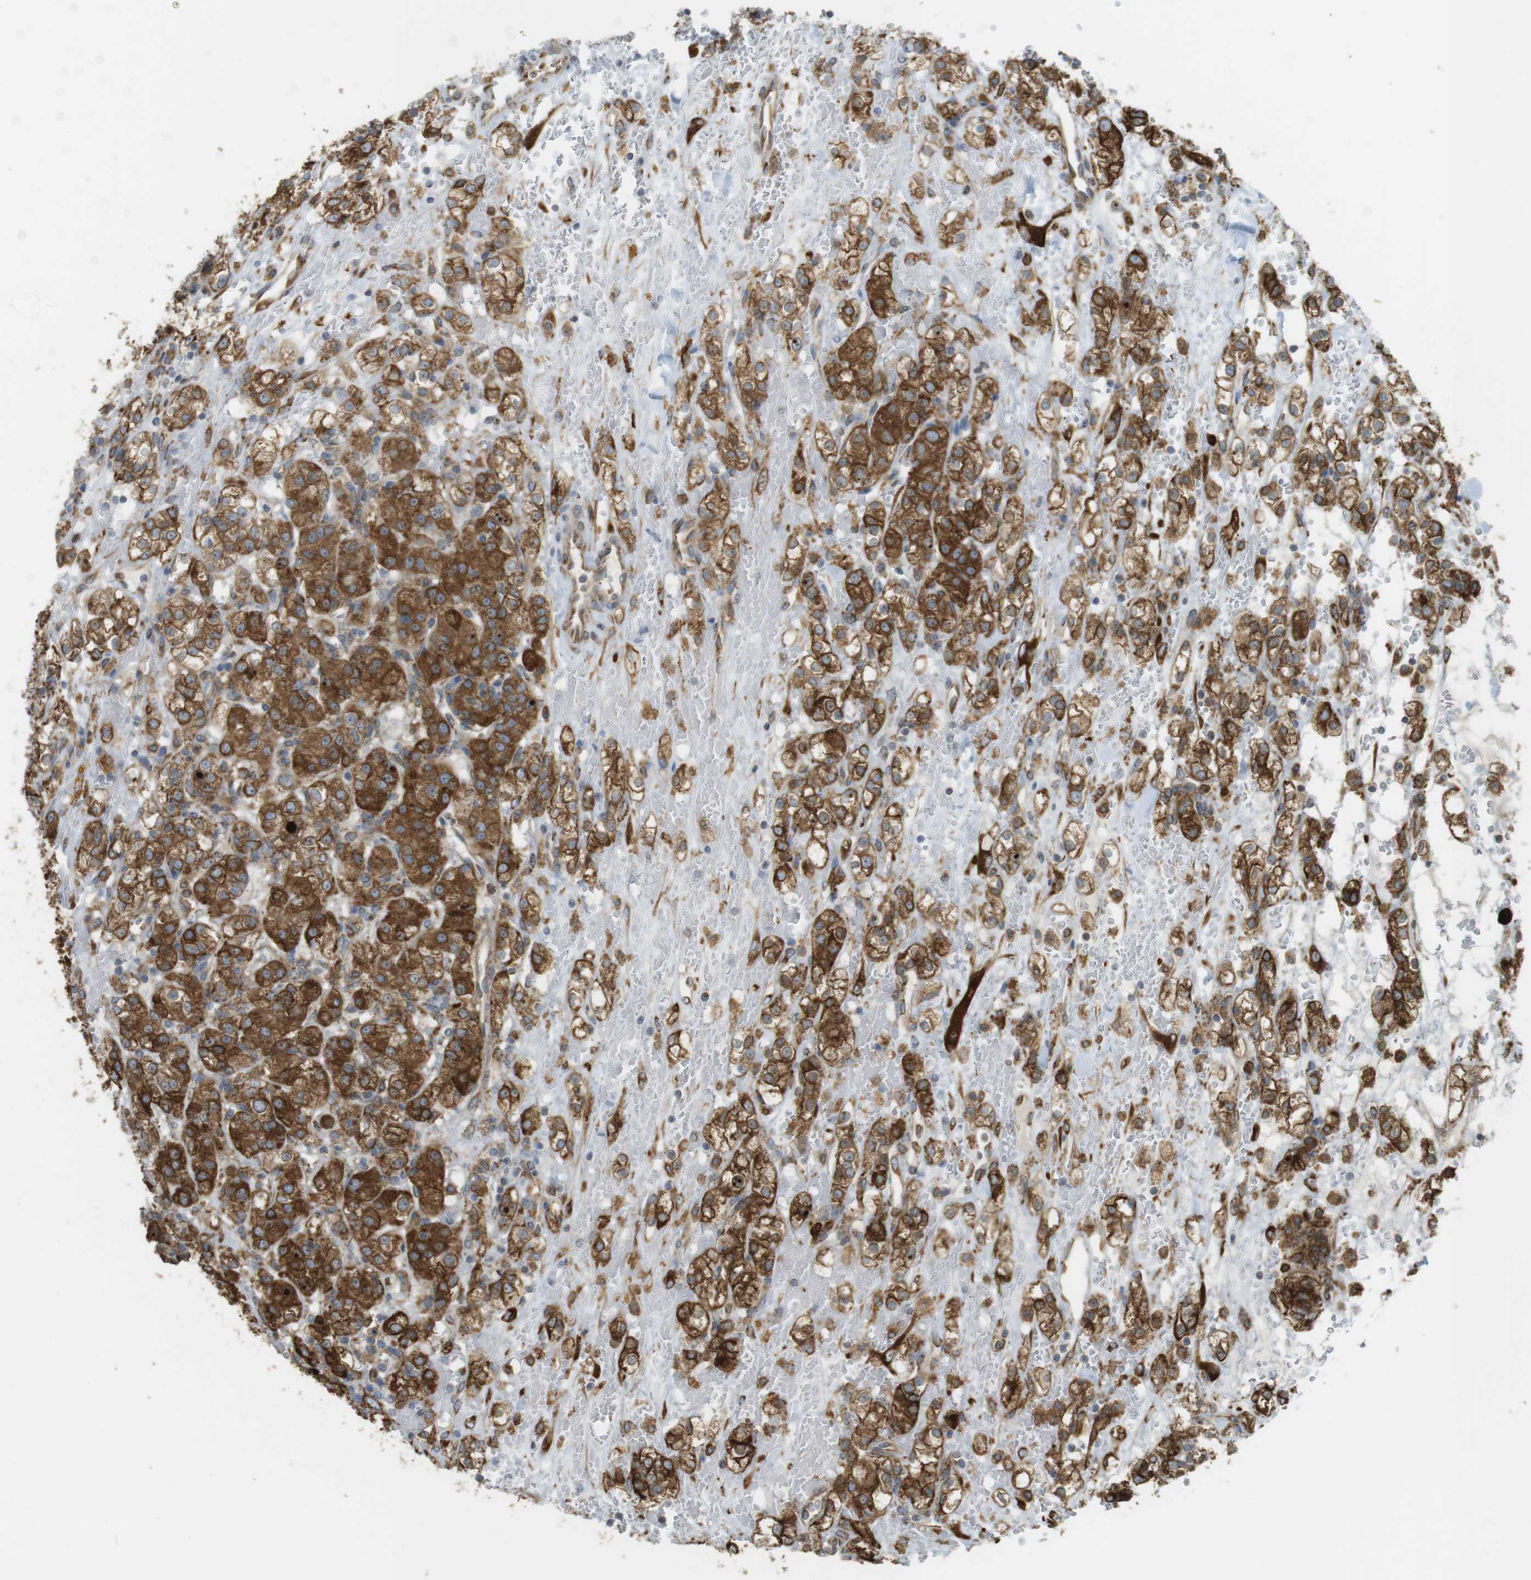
{"staining": {"intensity": "strong", "quantity": ">75%", "location": "cytoplasmic/membranous"}, "tissue": "renal cancer", "cell_type": "Tumor cells", "image_type": "cancer", "snomed": [{"axis": "morphology", "description": "Normal tissue, NOS"}, {"axis": "morphology", "description": "Adenocarcinoma, NOS"}, {"axis": "topography", "description": "Kidney"}], "caption": "IHC staining of adenocarcinoma (renal), which demonstrates high levels of strong cytoplasmic/membranous expression in about >75% of tumor cells indicating strong cytoplasmic/membranous protein positivity. The staining was performed using DAB (brown) for protein detection and nuclei were counterstained in hematoxylin (blue).", "gene": "MBOAT2", "patient": {"sex": "male", "age": 61}}